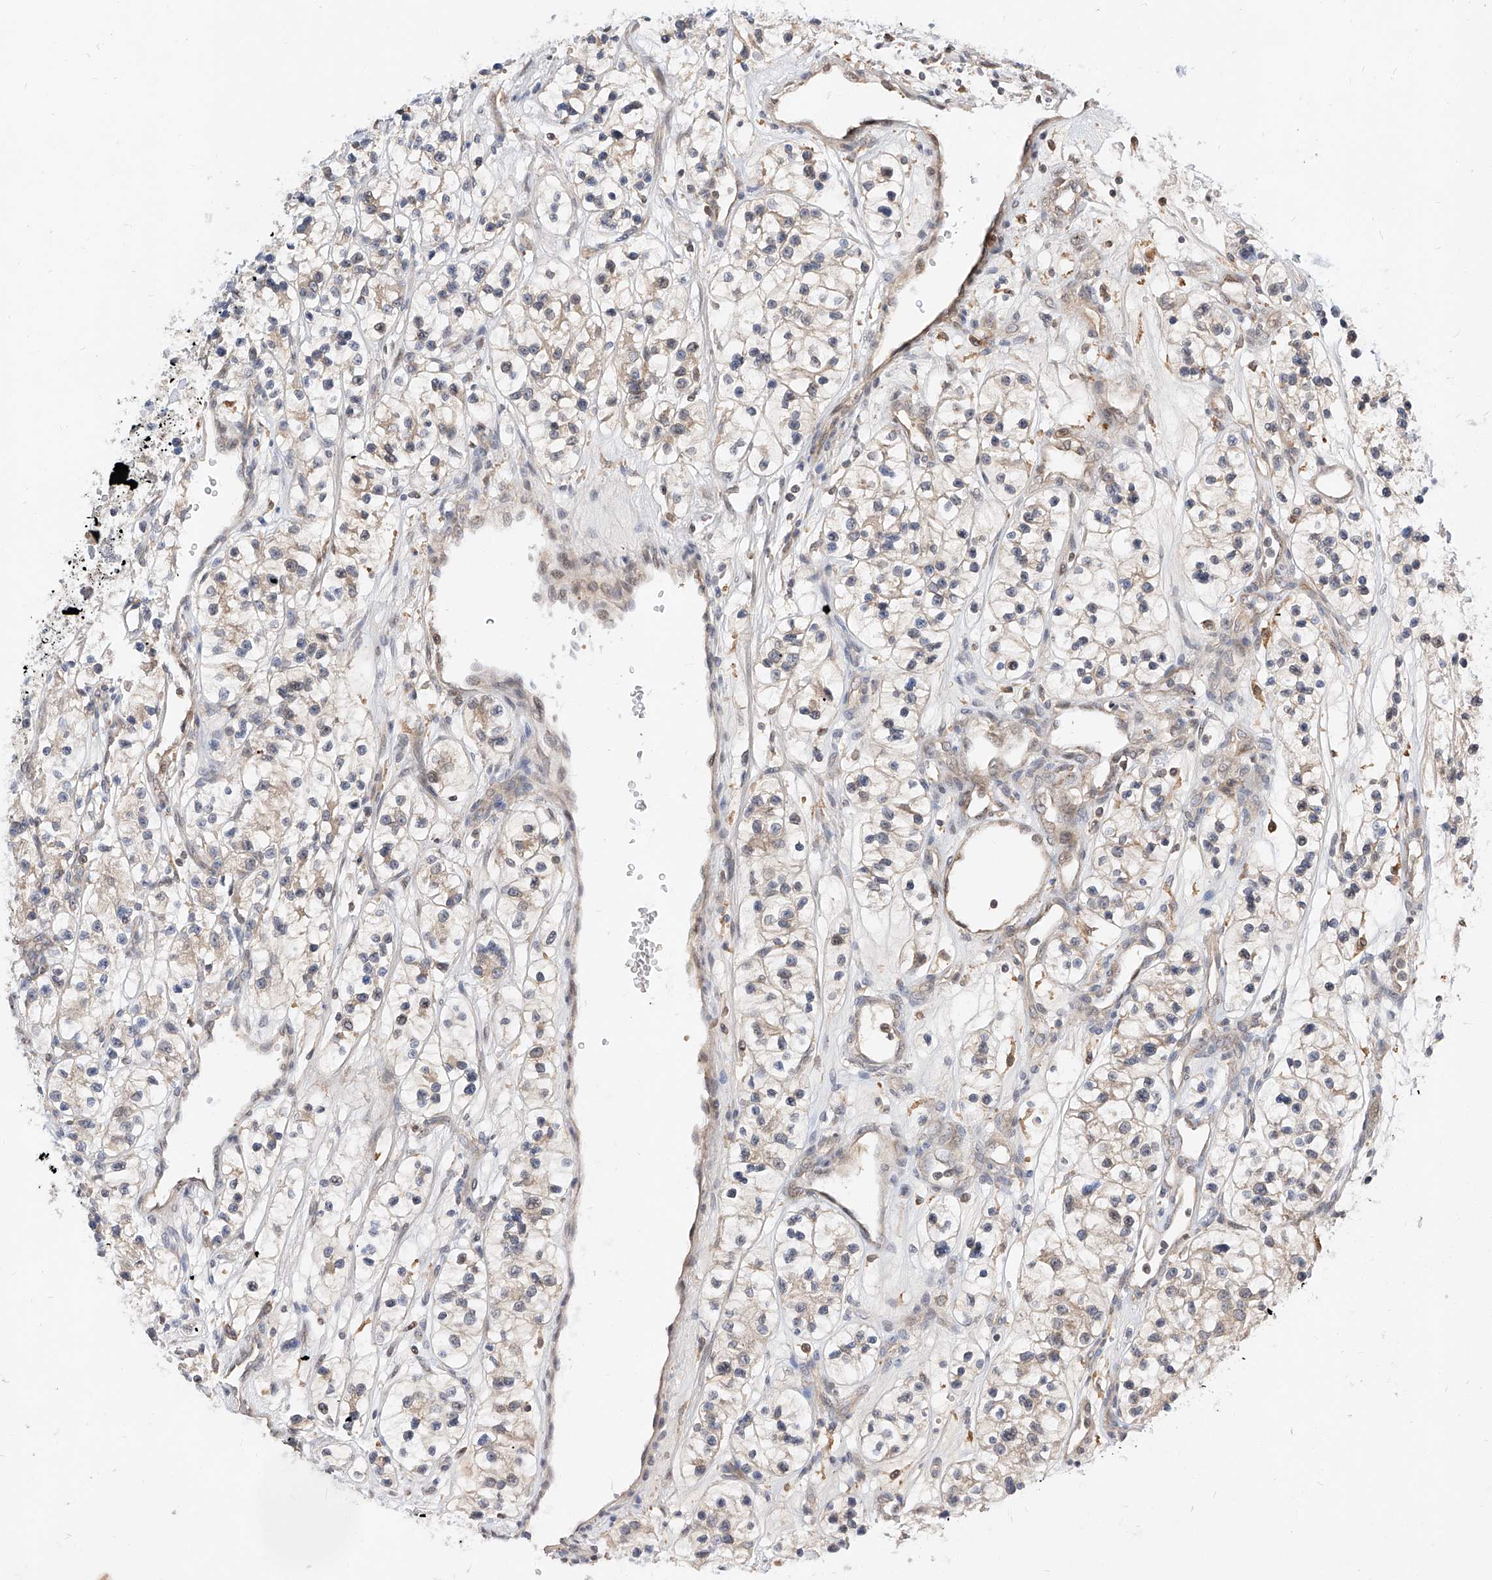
{"staining": {"intensity": "negative", "quantity": "none", "location": "none"}, "tissue": "renal cancer", "cell_type": "Tumor cells", "image_type": "cancer", "snomed": [{"axis": "morphology", "description": "Adenocarcinoma, NOS"}, {"axis": "topography", "description": "Kidney"}], "caption": "High power microscopy photomicrograph of an immunohistochemistry (IHC) micrograph of adenocarcinoma (renal), revealing no significant expression in tumor cells. (DAB IHC, high magnification).", "gene": "DIRAS3", "patient": {"sex": "female", "age": 57}}